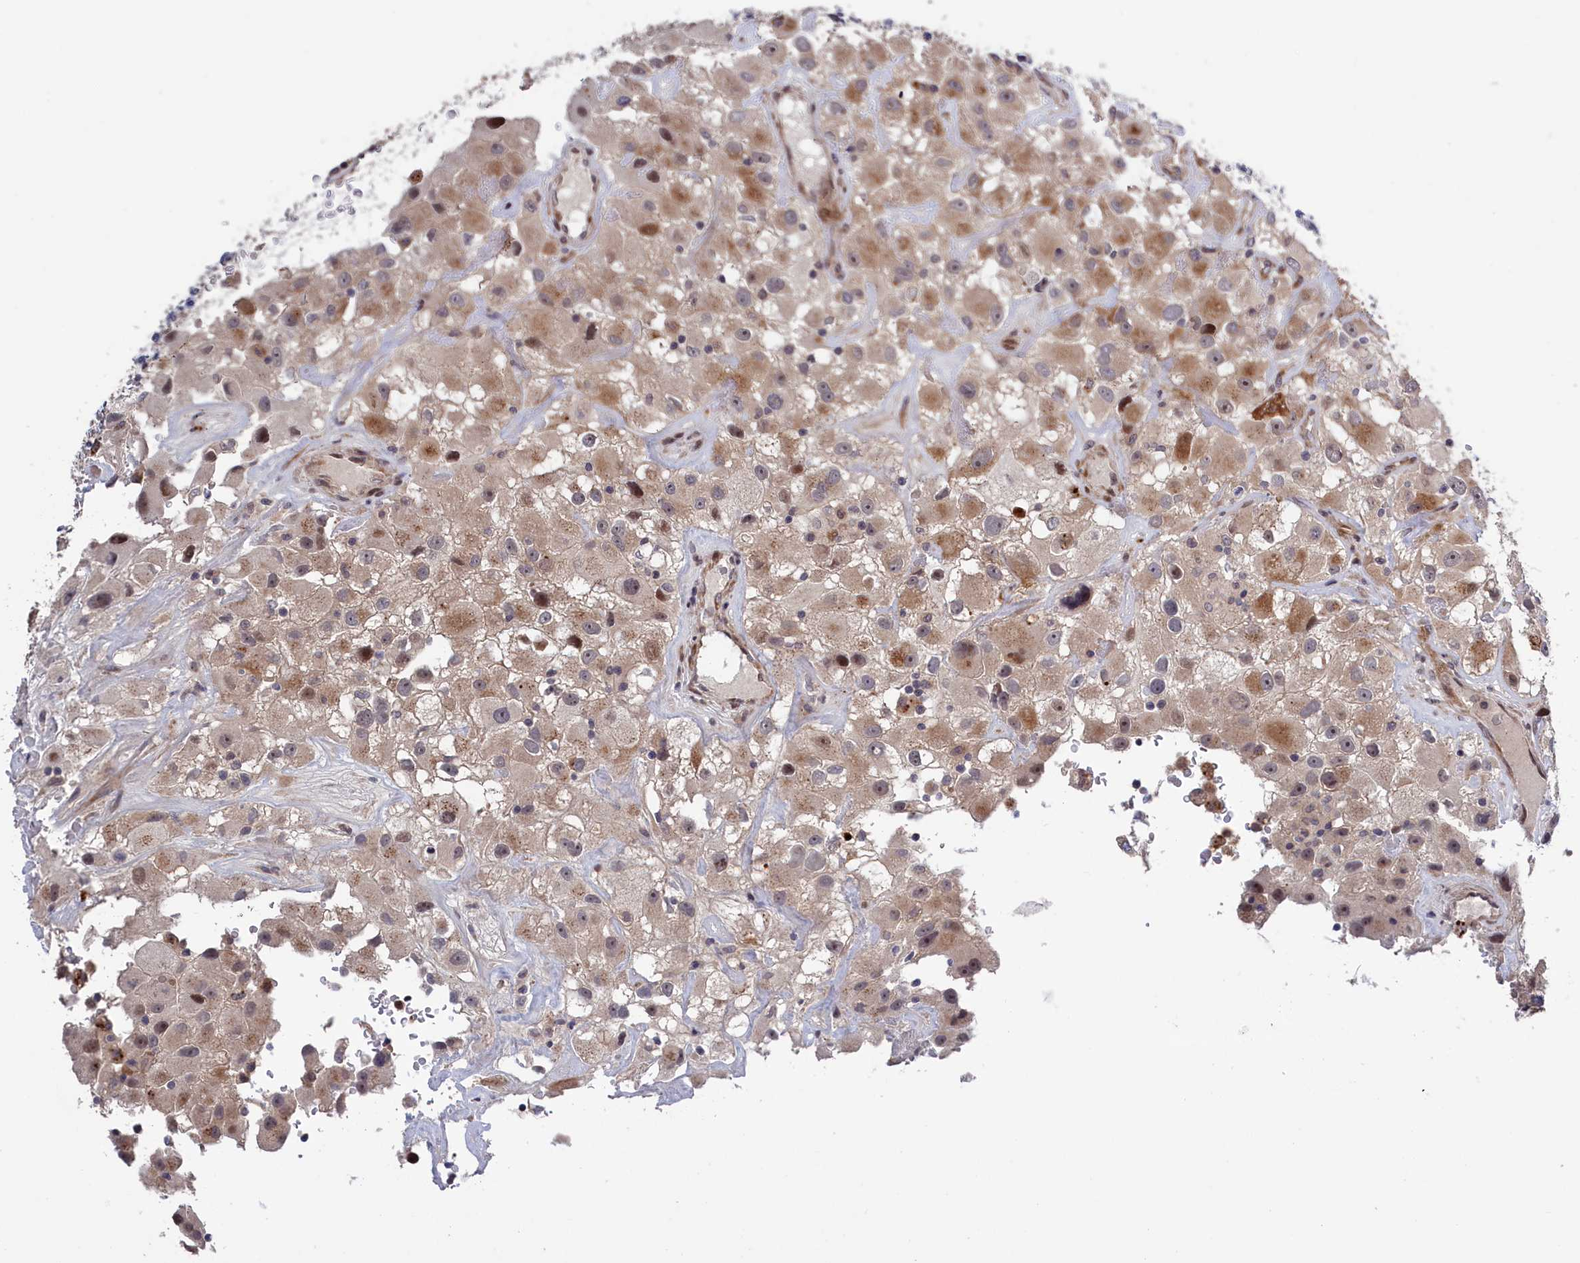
{"staining": {"intensity": "moderate", "quantity": "25%-75%", "location": "cytoplasmic/membranous"}, "tissue": "renal cancer", "cell_type": "Tumor cells", "image_type": "cancer", "snomed": [{"axis": "morphology", "description": "Adenocarcinoma, NOS"}, {"axis": "topography", "description": "Kidney"}], "caption": "Immunohistochemistry of adenocarcinoma (renal) displays medium levels of moderate cytoplasmic/membranous staining in approximately 25%-75% of tumor cells.", "gene": "LSG1", "patient": {"sex": "female", "age": 52}}